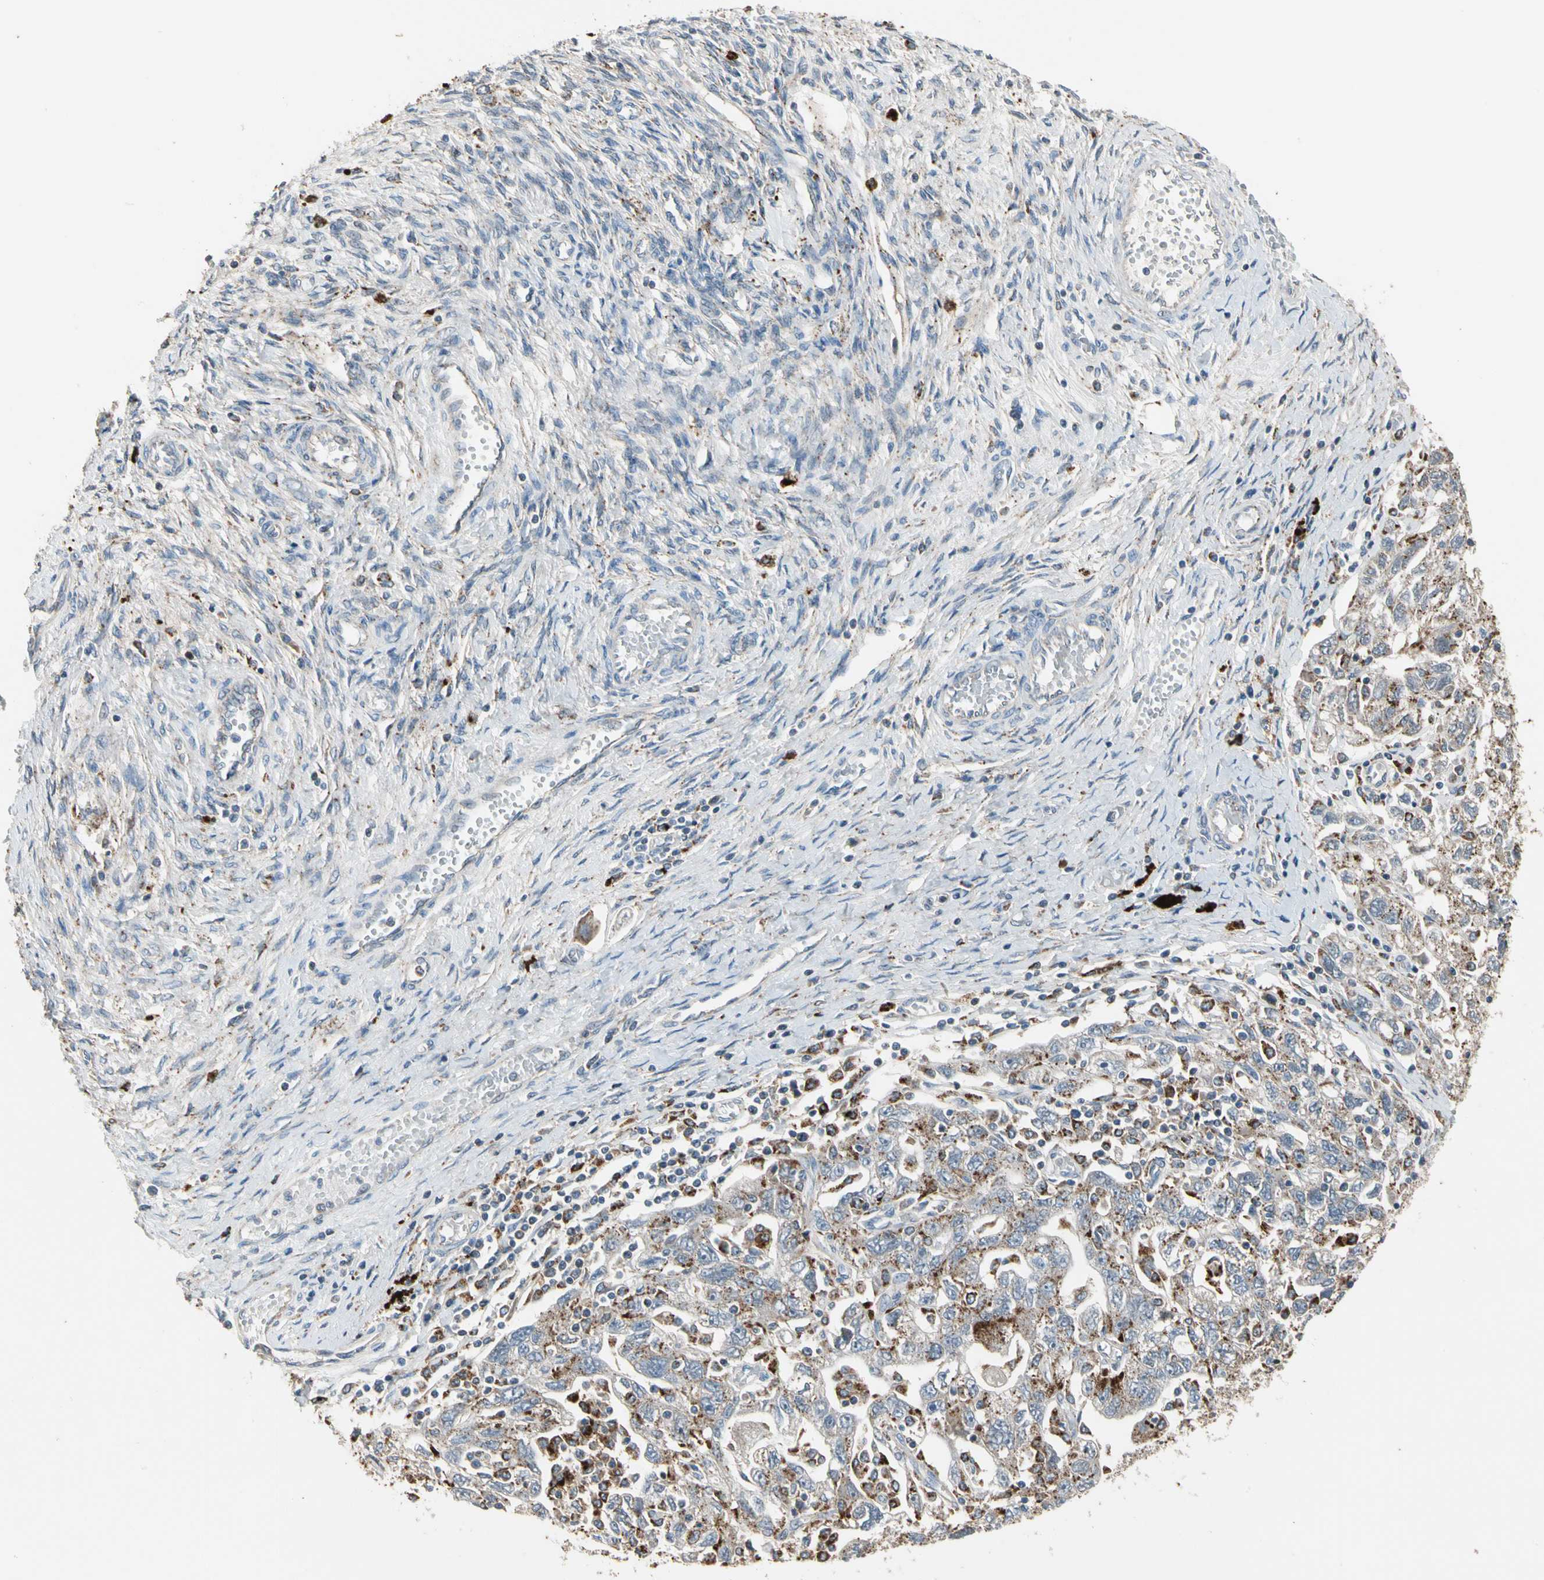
{"staining": {"intensity": "strong", "quantity": "25%-75%", "location": "cytoplasmic/membranous"}, "tissue": "ovarian cancer", "cell_type": "Tumor cells", "image_type": "cancer", "snomed": [{"axis": "morphology", "description": "Carcinoma, NOS"}, {"axis": "morphology", "description": "Cystadenocarcinoma, serous, NOS"}, {"axis": "topography", "description": "Ovary"}], "caption": "A high amount of strong cytoplasmic/membranous positivity is identified in about 25%-75% of tumor cells in serous cystadenocarcinoma (ovarian) tissue. The staining was performed using DAB (3,3'-diaminobenzidine), with brown indicating positive protein expression. Nuclei are stained blue with hematoxylin.", "gene": "GM2A", "patient": {"sex": "female", "age": 69}}